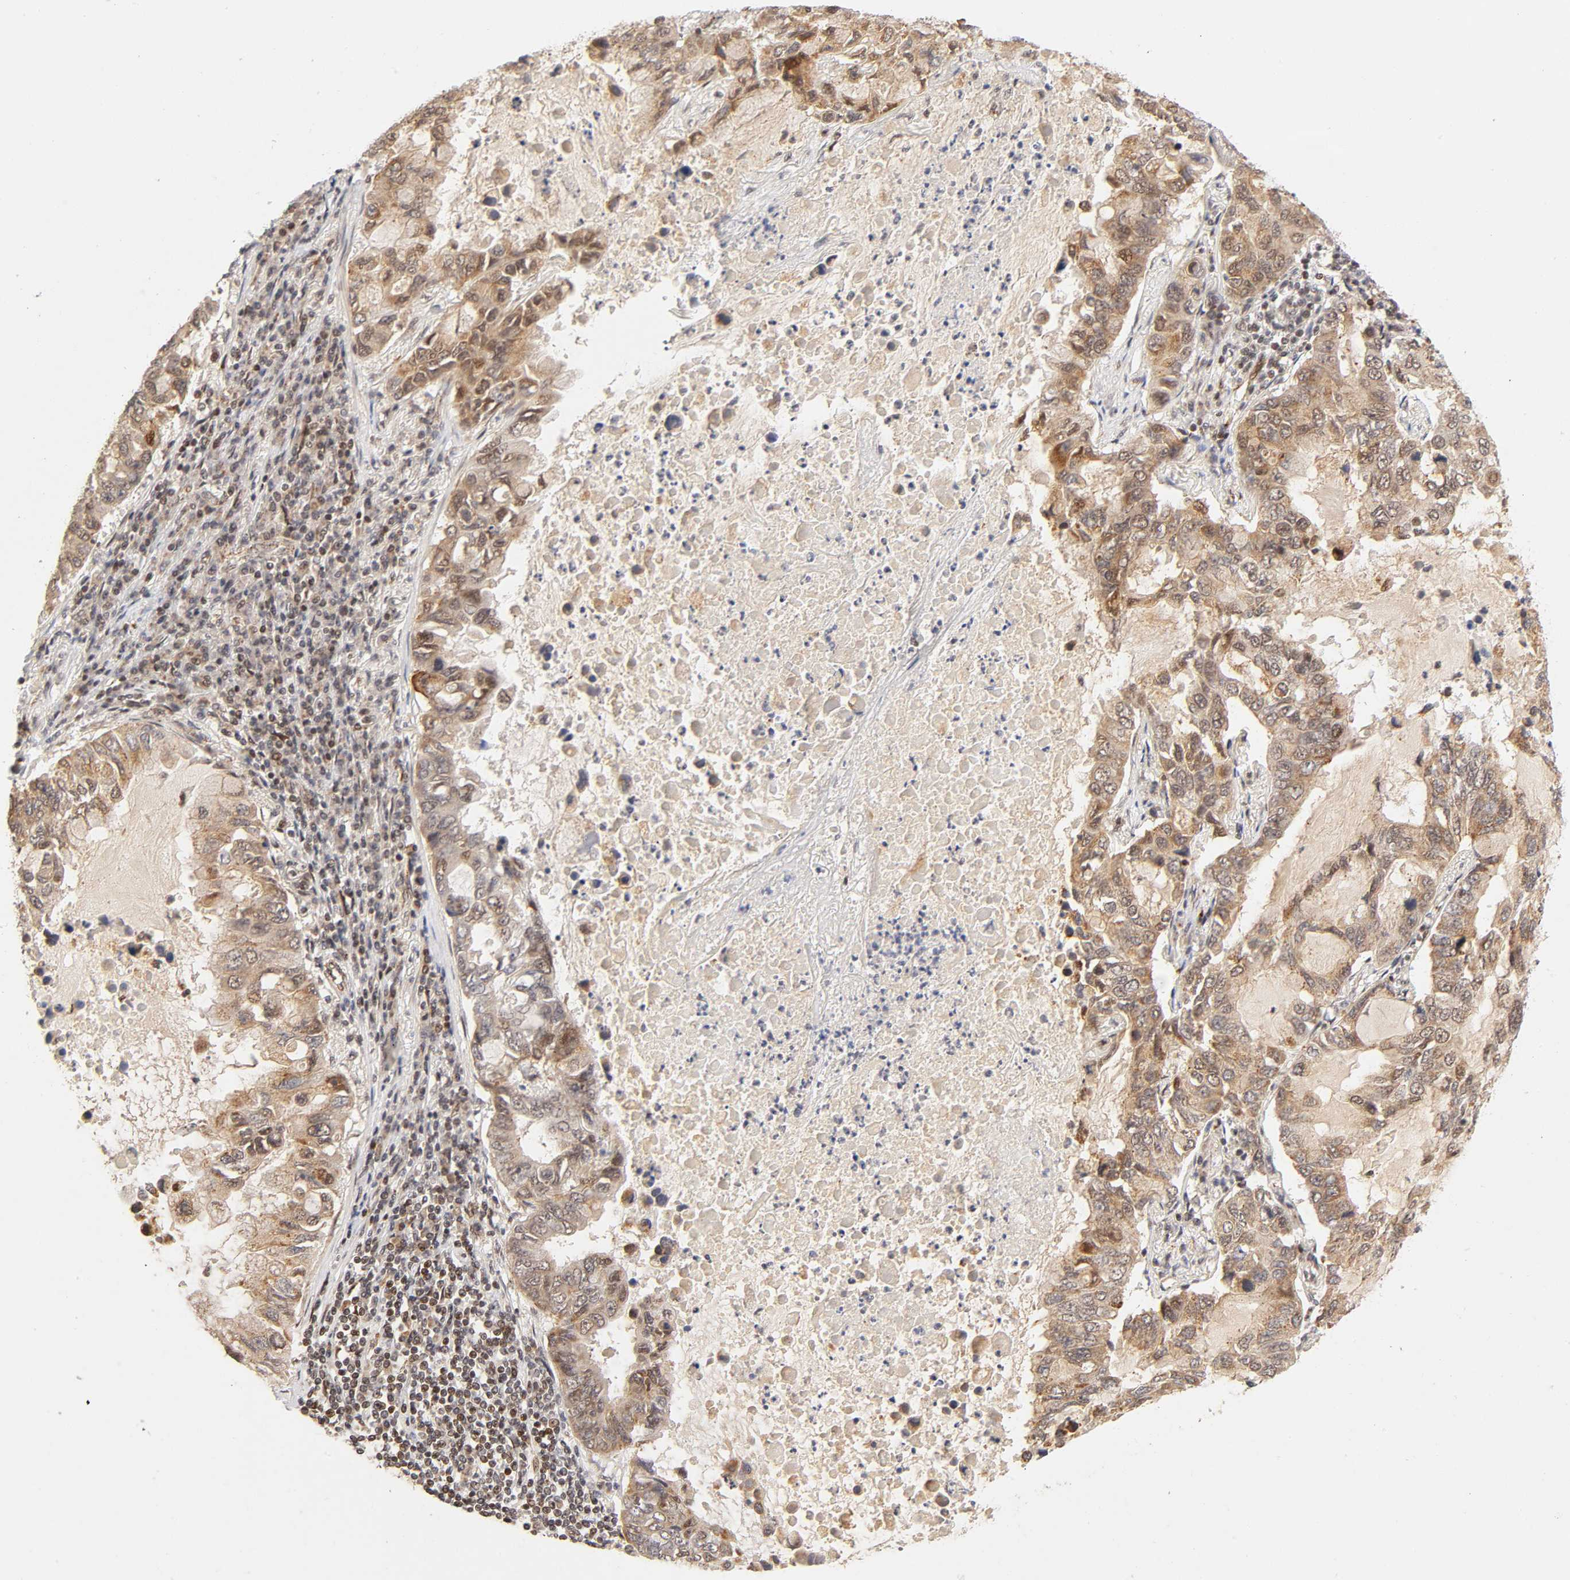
{"staining": {"intensity": "moderate", "quantity": "25%-75%", "location": "cytoplasmic/membranous,nuclear"}, "tissue": "lung cancer", "cell_type": "Tumor cells", "image_type": "cancer", "snomed": [{"axis": "morphology", "description": "Adenocarcinoma, NOS"}, {"axis": "topography", "description": "Lung"}], "caption": "Tumor cells display medium levels of moderate cytoplasmic/membranous and nuclear positivity in approximately 25%-75% of cells in lung cancer.", "gene": "TAF10", "patient": {"sex": "male", "age": 64}}